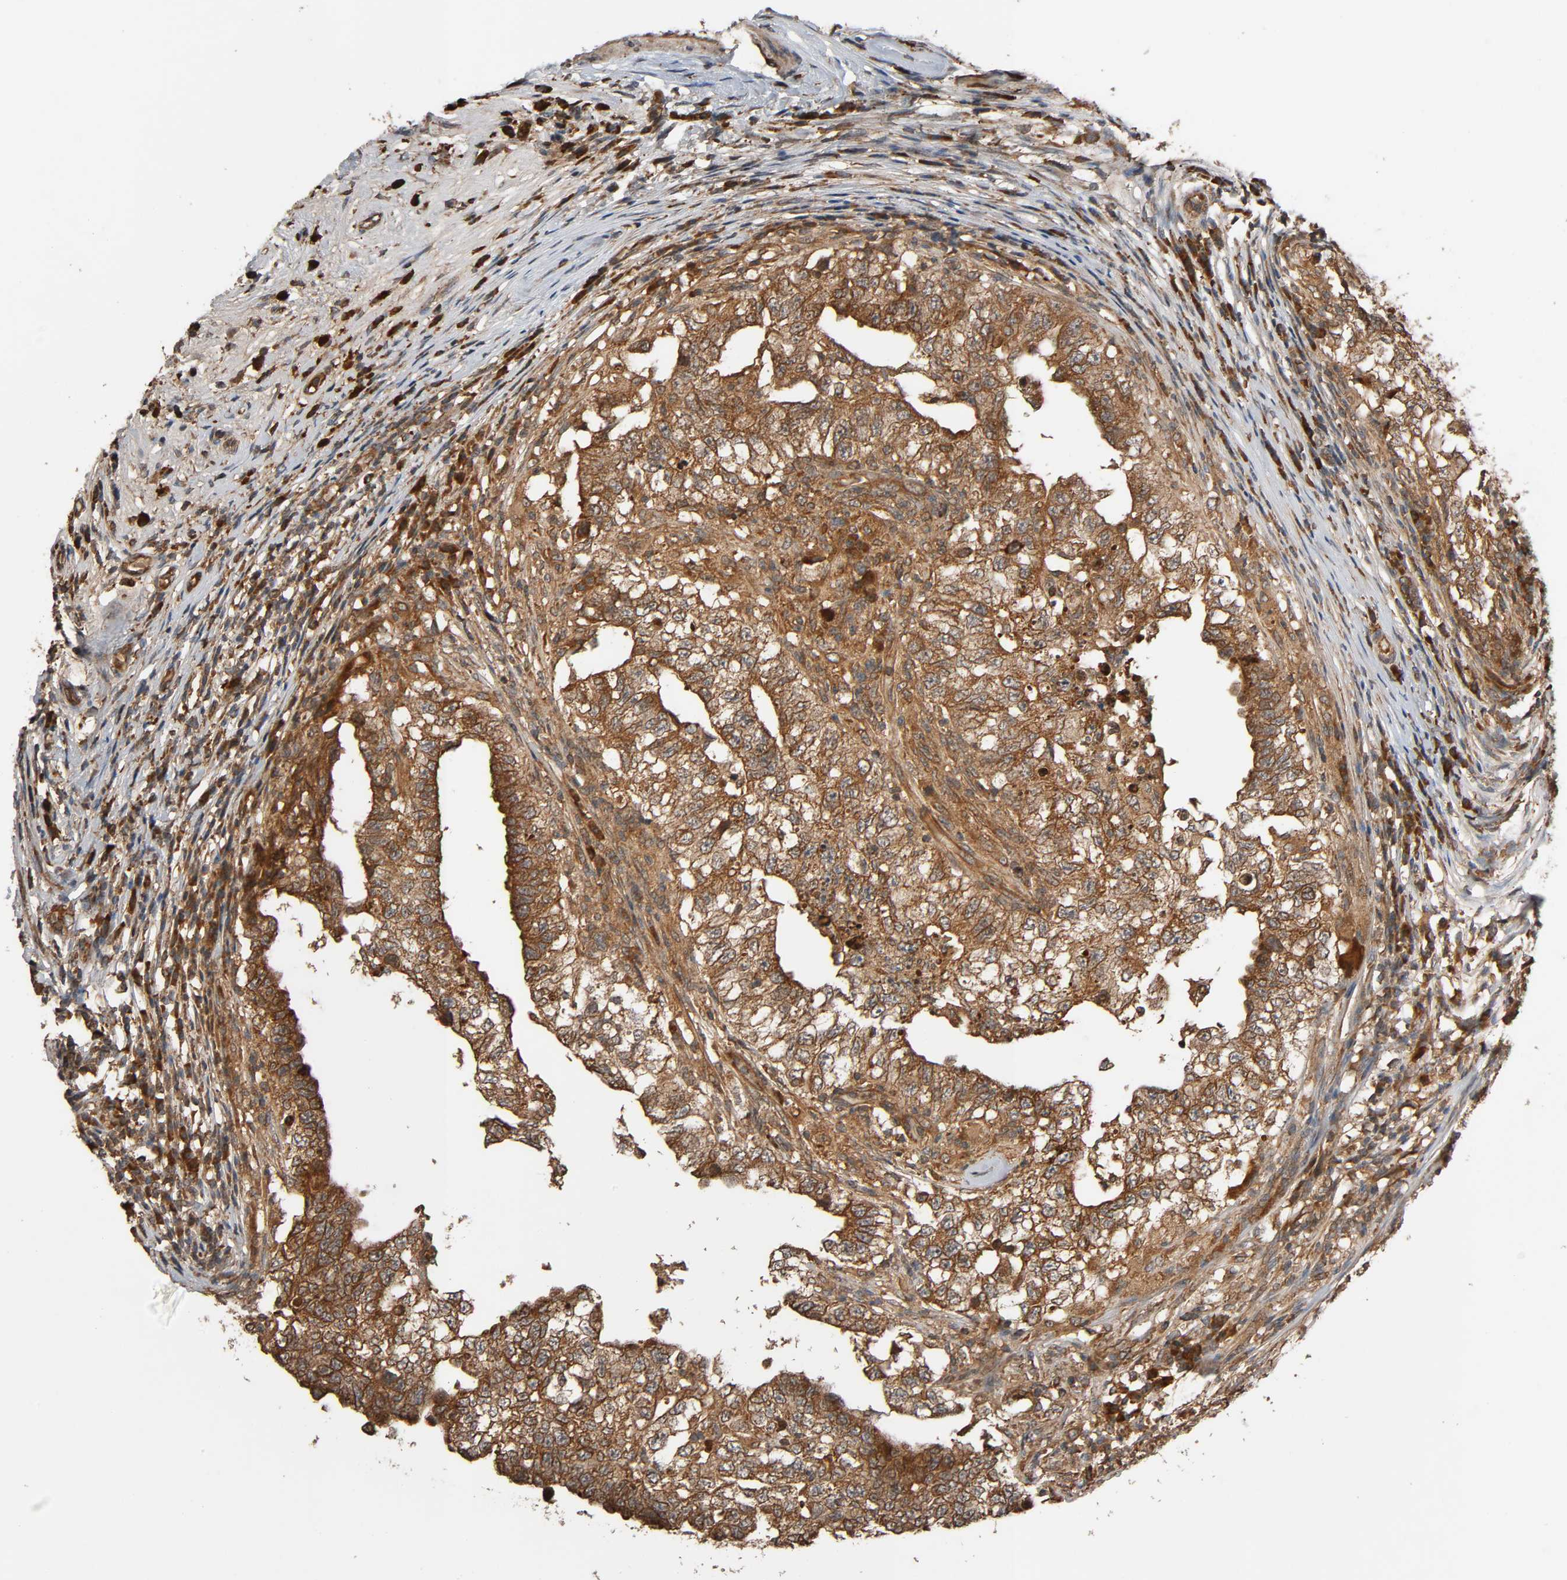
{"staining": {"intensity": "strong", "quantity": ">75%", "location": "cytoplasmic/membranous"}, "tissue": "testis cancer", "cell_type": "Tumor cells", "image_type": "cancer", "snomed": [{"axis": "morphology", "description": "Carcinoma, Embryonal, NOS"}, {"axis": "topography", "description": "Testis"}], "caption": "Protein expression analysis of human embryonal carcinoma (testis) reveals strong cytoplasmic/membranous staining in about >75% of tumor cells.", "gene": "MAP3K8", "patient": {"sex": "male", "age": 21}}